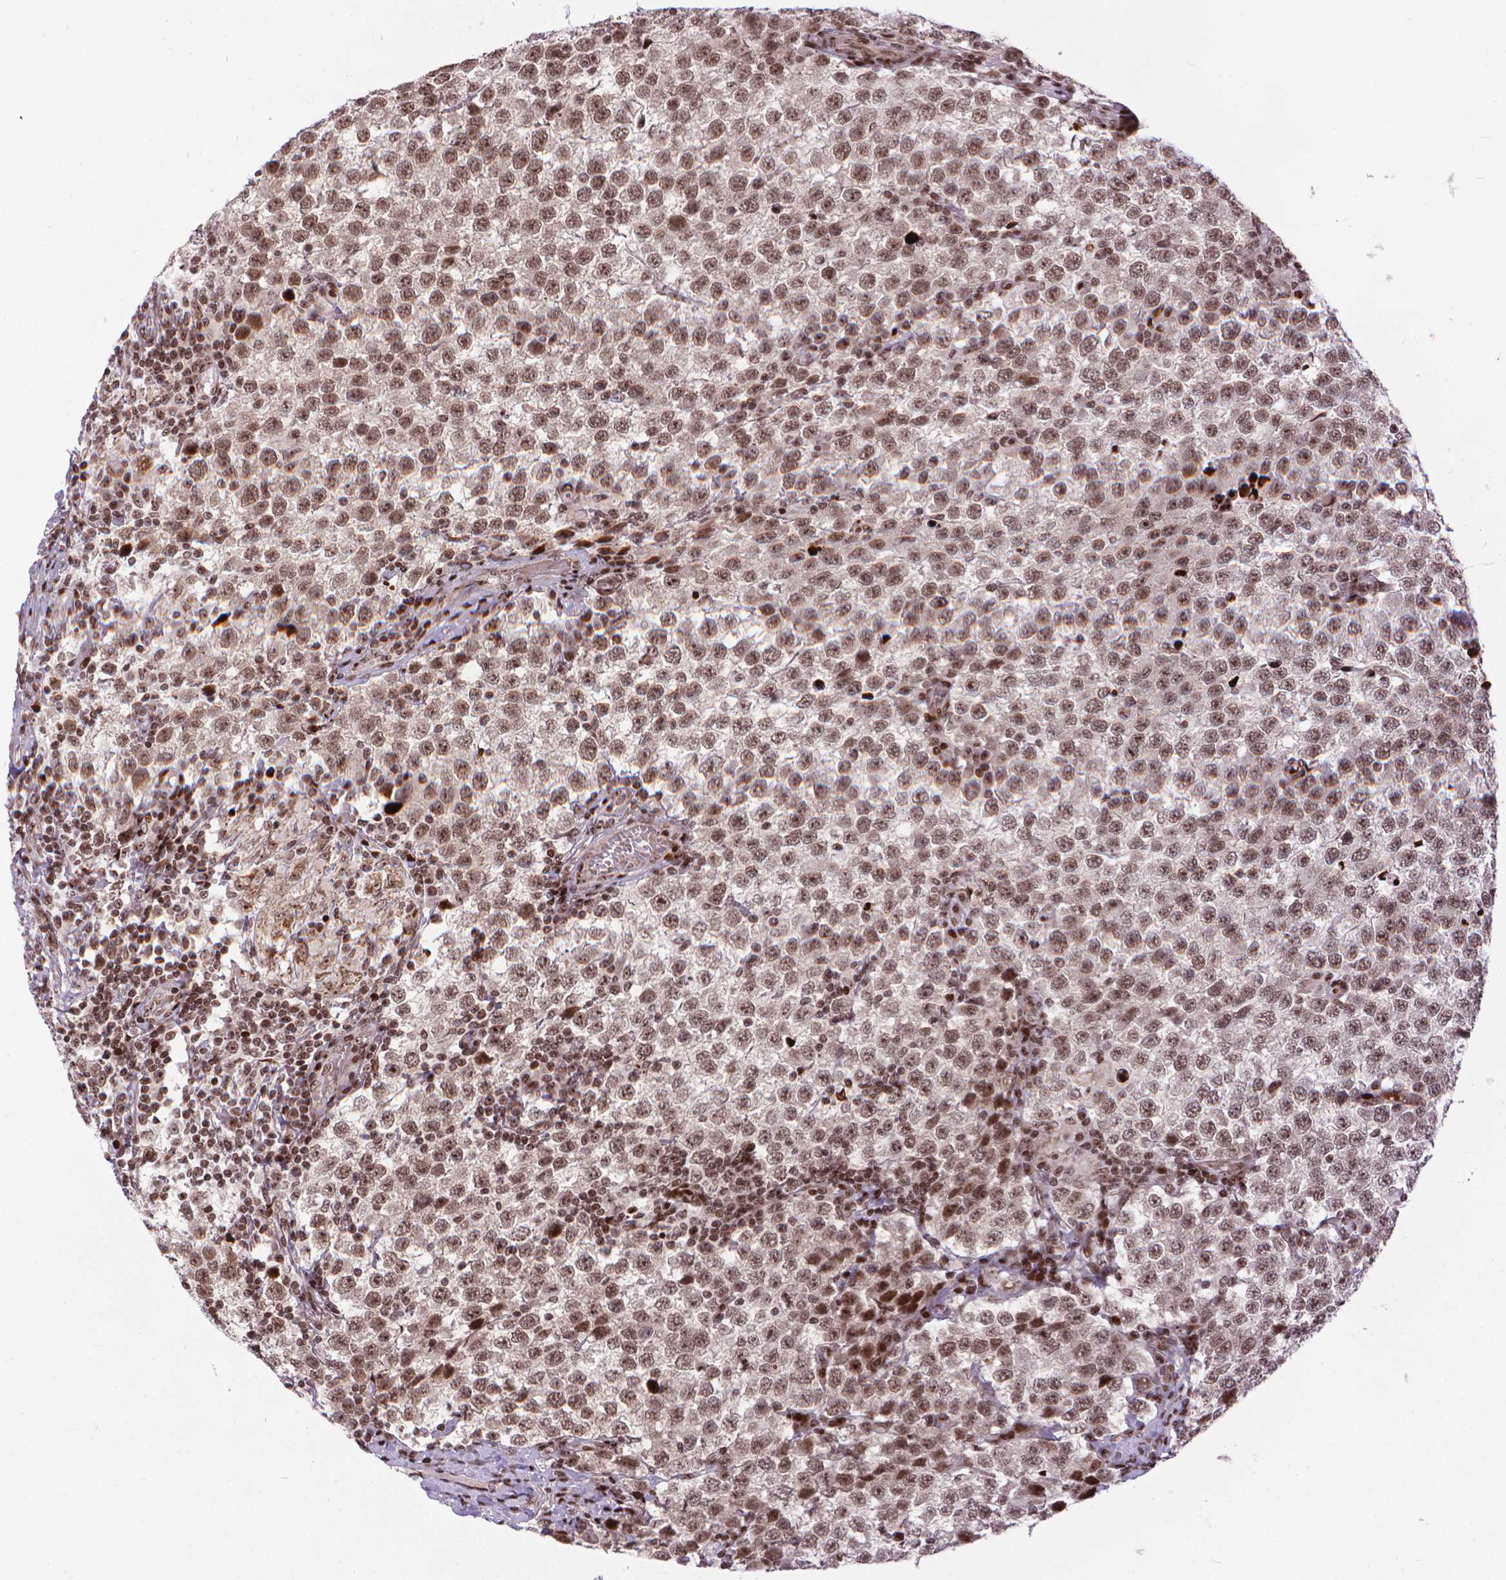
{"staining": {"intensity": "weak", "quantity": ">75%", "location": "nuclear"}, "tissue": "testis cancer", "cell_type": "Tumor cells", "image_type": "cancer", "snomed": [{"axis": "morphology", "description": "Seminoma, NOS"}, {"axis": "topography", "description": "Testis"}], "caption": "Human testis seminoma stained with a brown dye shows weak nuclear positive positivity in about >75% of tumor cells.", "gene": "AMER1", "patient": {"sex": "male", "age": 34}}